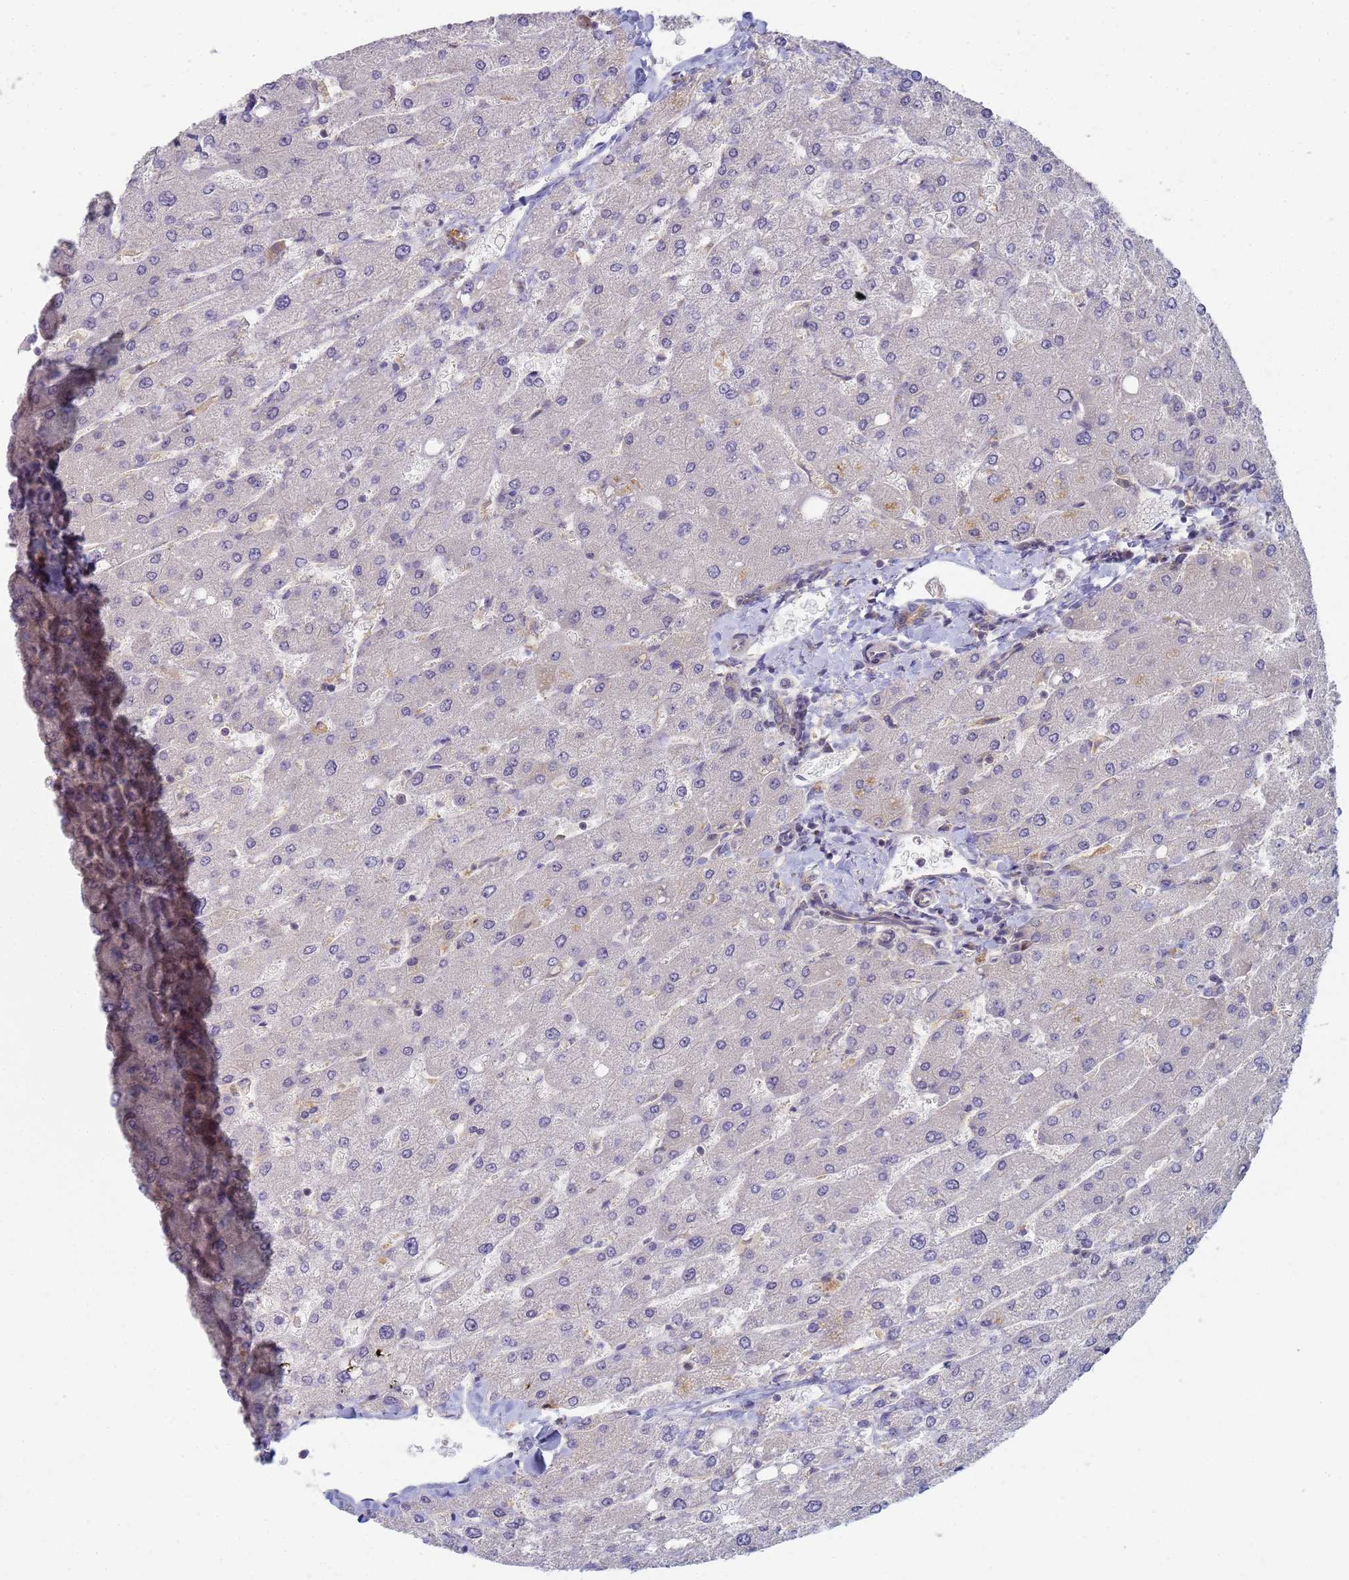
{"staining": {"intensity": "moderate", "quantity": "<25%", "location": "cytoplasmic/membranous"}, "tissue": "liver", "cell_type": "Cholangiocytes", "image_type": "normal", "snomed": [{"axis": "morphology", "description": "Normal tissue, NOS"}, {"axis": "topography", "description": "Liver"}], "caption": "An immunohistochemistry micrograph of normal tissue is shown. Protein staining in brown labels moderate cytoplasmic/membranous positivity in liver within cholangiocytes.", "gene": "SHARPIN", "patient": {"sex": "male", "age": 55}}